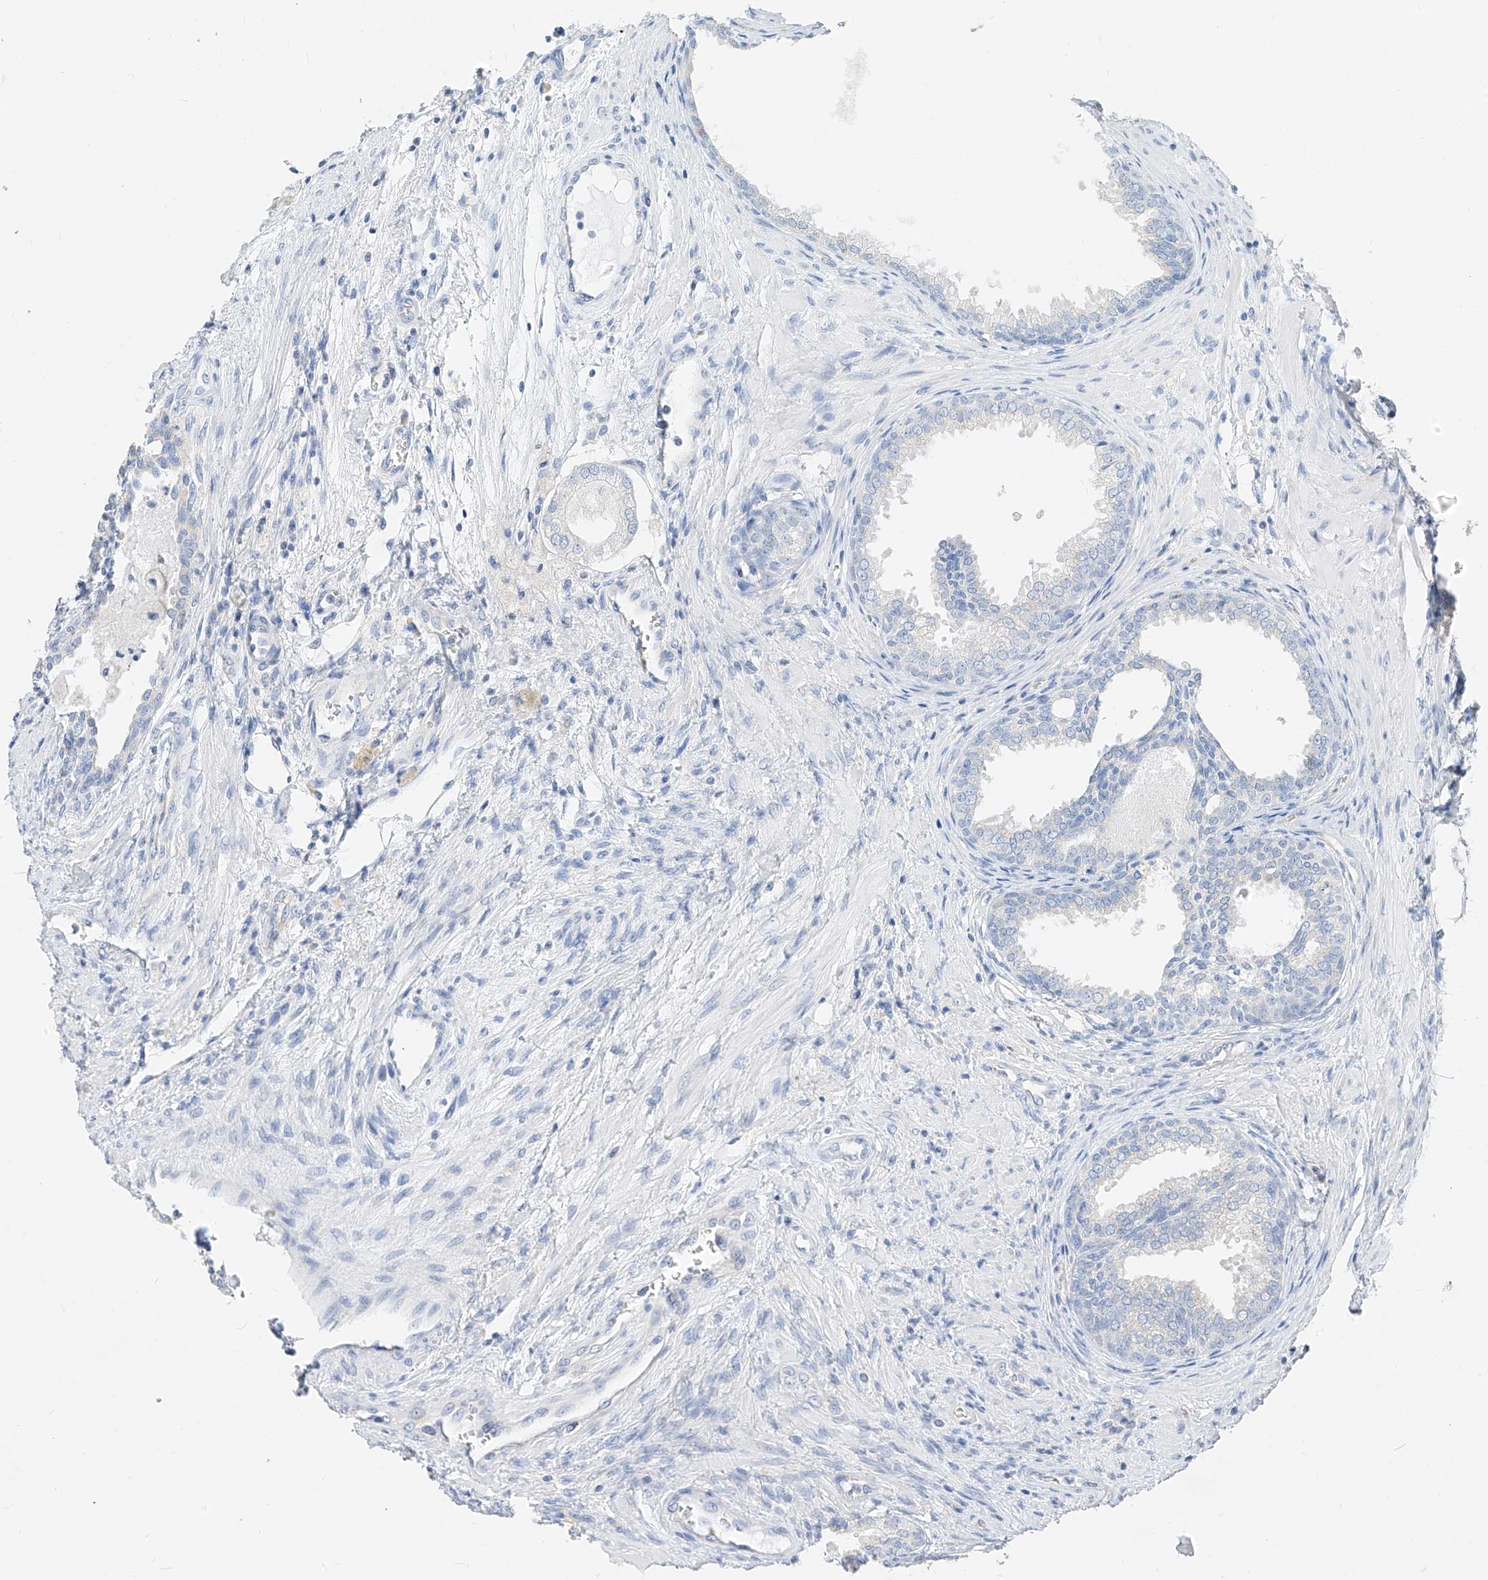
{"staining": {"intensity": "negative", "quantity": "none", "location": "none"}, "tissue": "prostate", "cell_type": "Glandular cells", "image_type": "normal", "snomed": [{"axis": "morphology", "description": "Normal tissue, NOS"}, {"axis": "topography", "description": "Prostate"}], "caption": "Prostate was stained to show a protein in brown. There is no significant staining in glandular cells. (Immunohistochemistry (ihc), brightfield microscopy, high magnification).", "gene": "ZZEF1", "patient": {"sex": "male", "age": 76}}